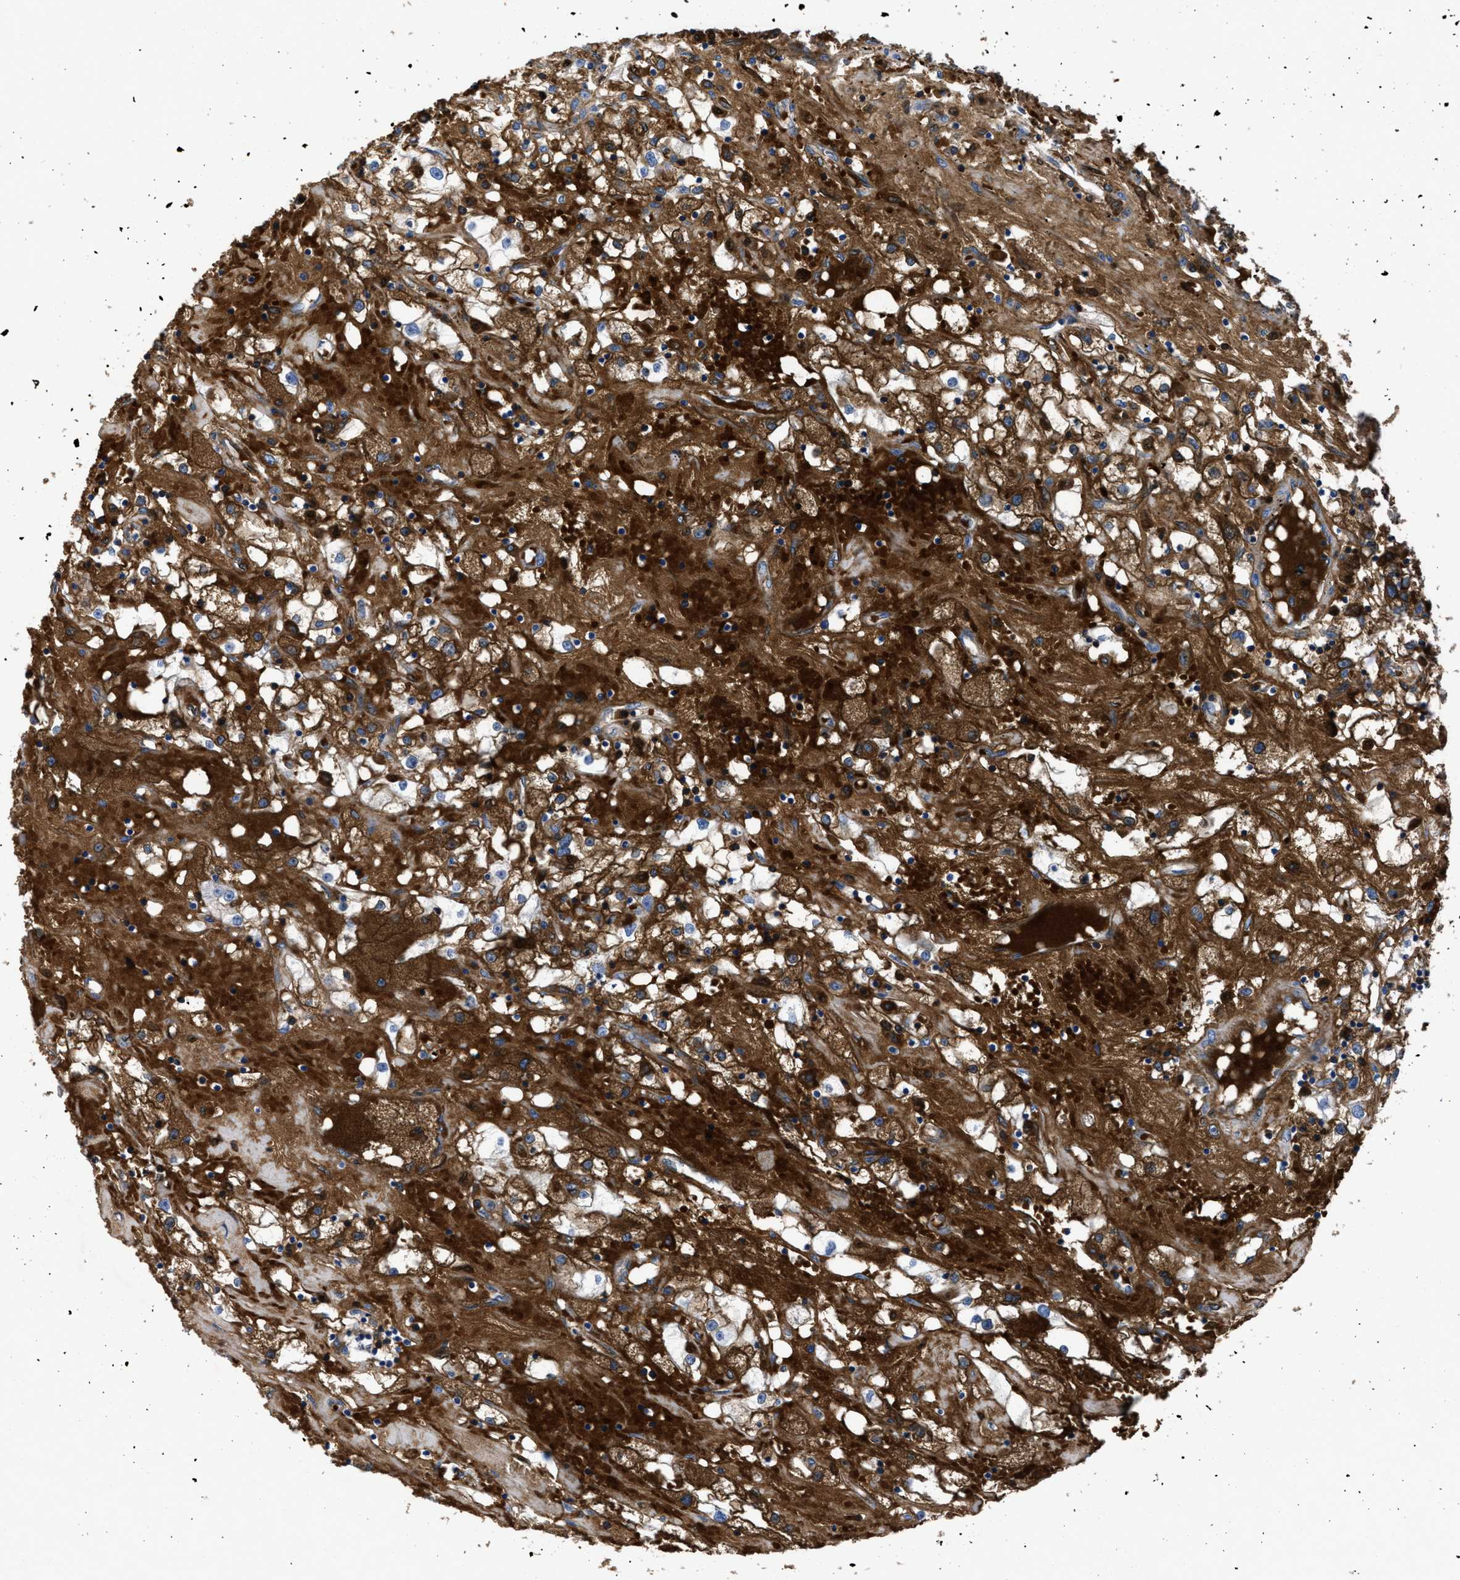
{"staining": {"intensity": "strong", "quantity": ">75%", "location": "cytoplasmic/membranous"}, "tissue": "renal cancer", "cell_type": "Tumor cells", "image_type": "cancer", "snomed": [{"axis": "morphology", "description": "Adenocarcinoma, NOS"}, {"axis": "topography", "description": "Kidney"}], "caption": "Brown immunohistochemical staining in renal cancer (adenocarcinoma) shows strong cytoplasmic/membranous expression in about >75% of tumor cells.", "gene": "SERPINA6", "patient": {"sex": "male", "age": 56}}